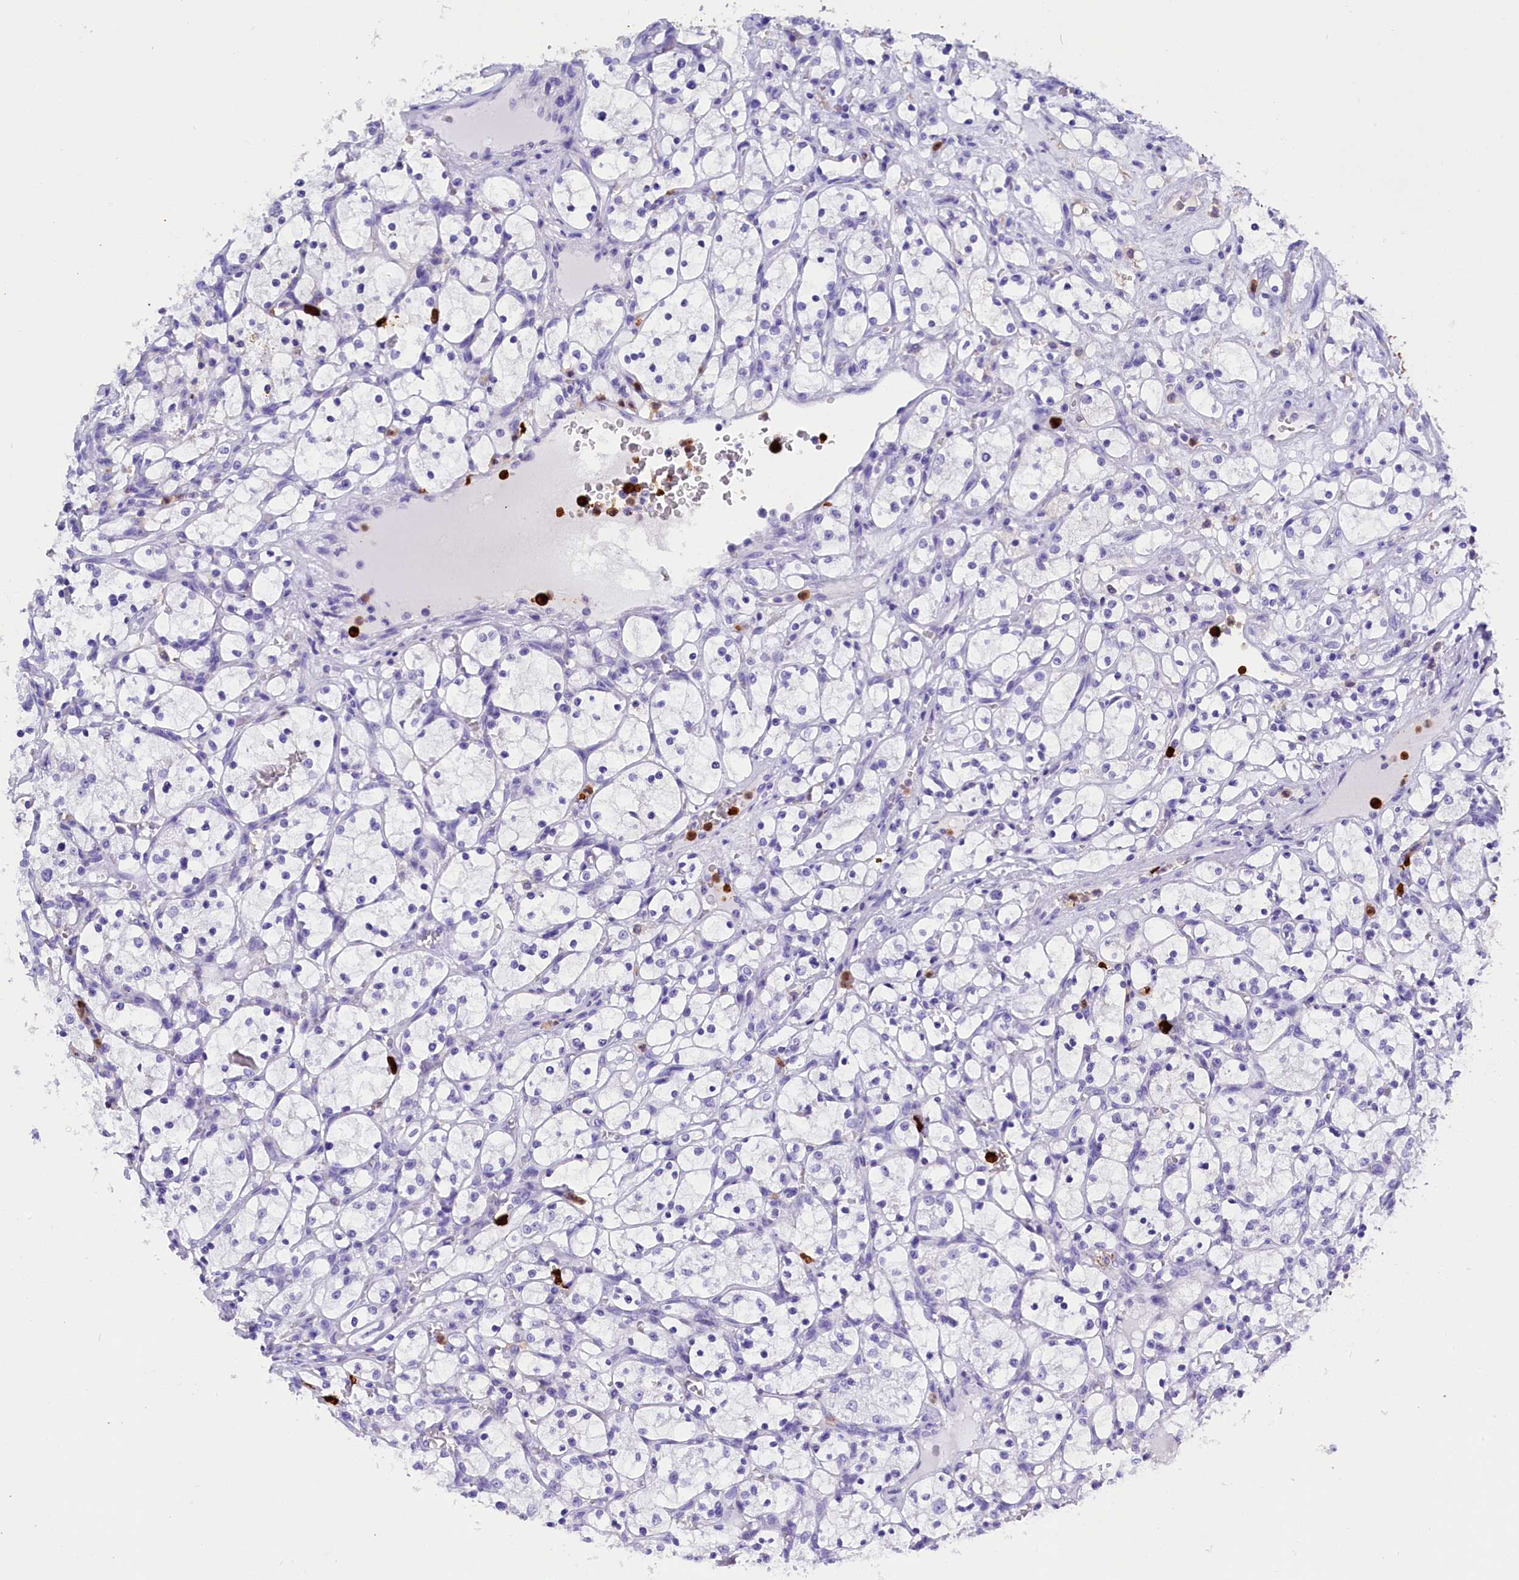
{"staining": {"intensity": "negative", "quantity": "none", "location": "none"}, "tissue": "renal cancer", "cell_type": "Tumor cells", "image_type": "cancer", "snomed": [{"axis": "morphology", "description": "Adenocarcinoma, NOS"}, {"axis": "topography", "description": "Kidney"}], "caption": "There is no significant expression in tumor cells of adenocarcinoma (renal). (Brightfield microscopy of DAB immunohistochemistry at high magnification).", "gene": "CLC", "patient": {"sex": "female", "age": 69}}